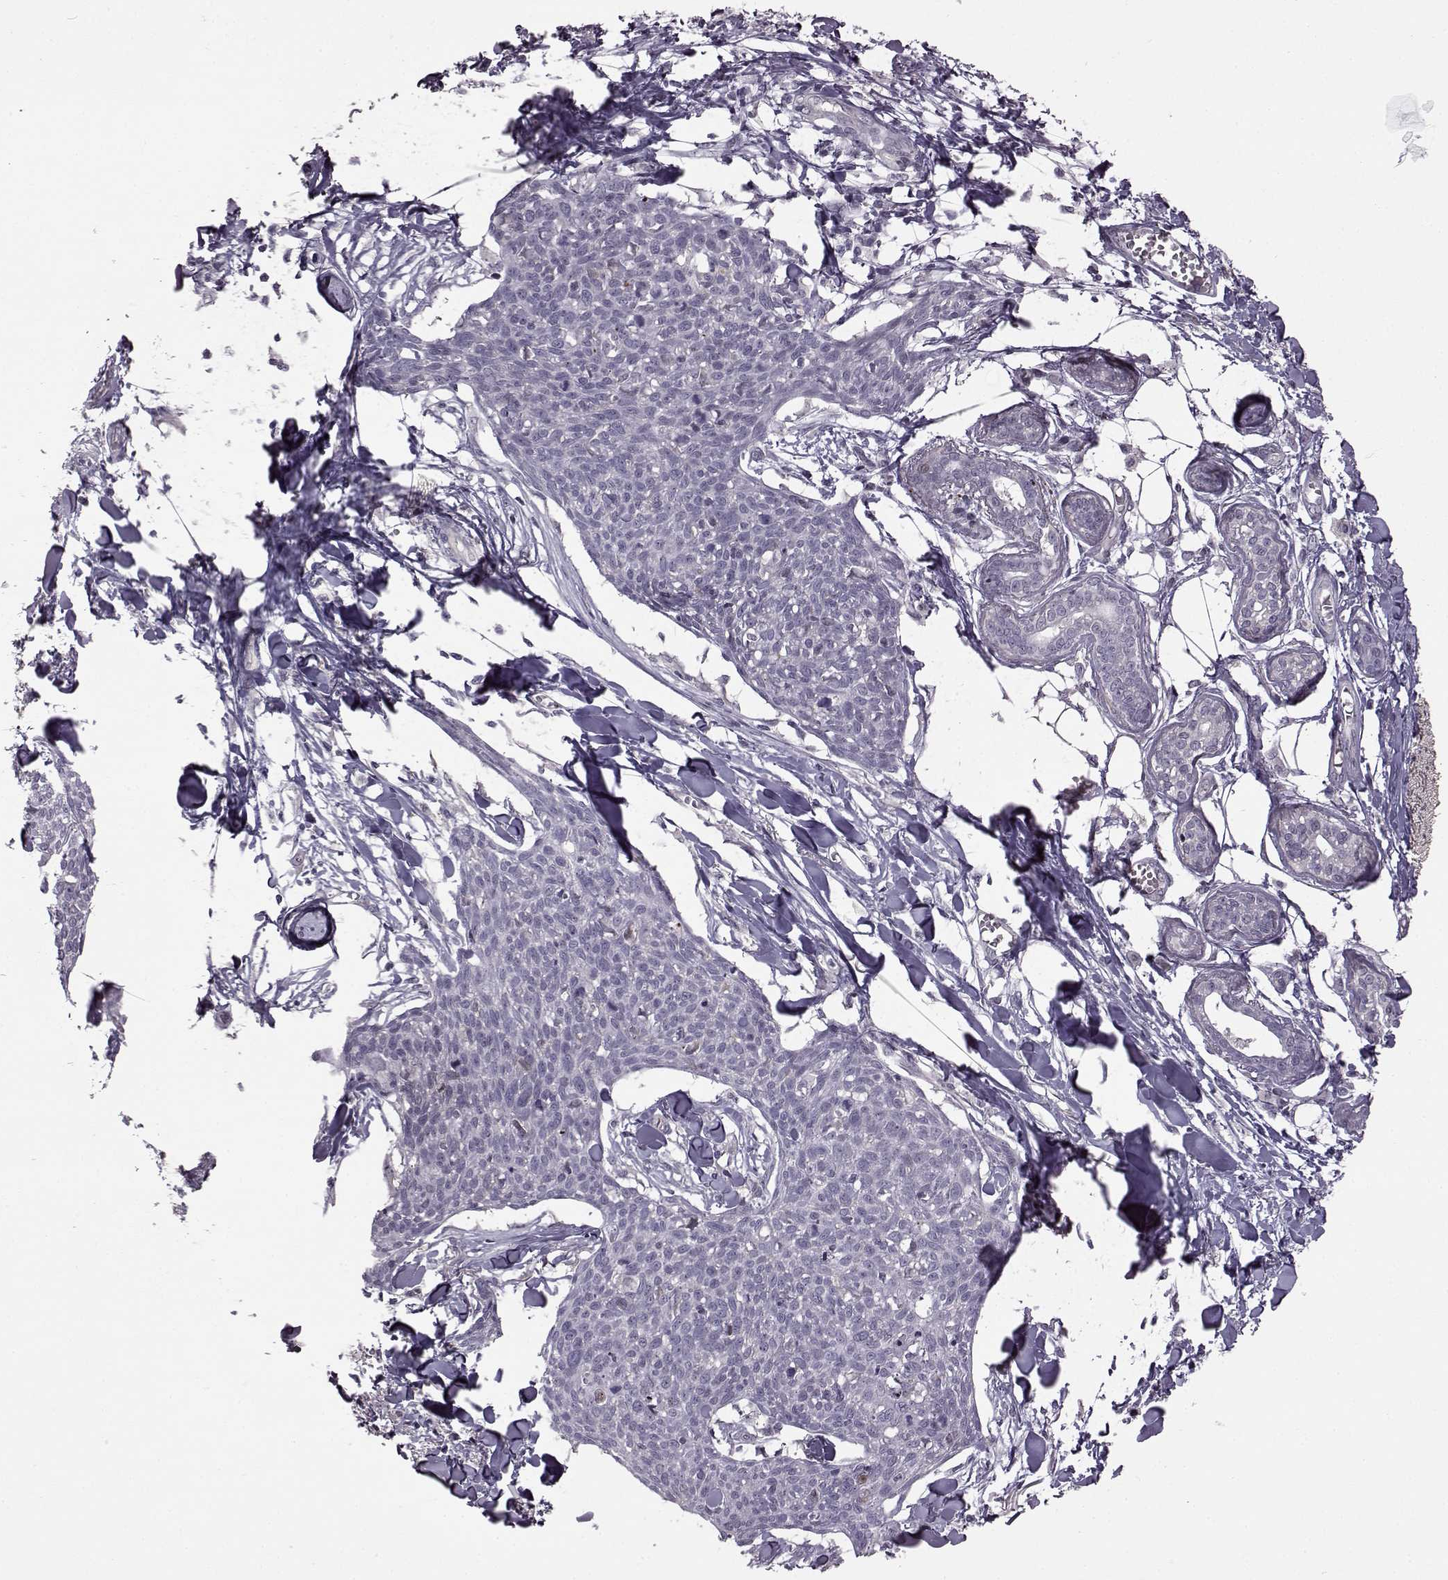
{"staining": {"intensity": "negative", "quantity": "none", "location": "none"}, "tissue": "skin cancer", "cell_type": "Tumor cells", "image_type": "cancer", "snomed": [{"axis": "morphology", "description": "Squamous cell carcinoma, NOS"}, {"axis": "topography", "description": "Skin"}, {"axis": "topography", "description": "Vulva"}], "caption": "Tumor cells are negative for protein expression in human squamous cell carcinoma (skin). (DAB (3,3'-diaminobenzidine) IHC visualized using brightfield microscopy, high magnification).", "gene": "GAL", "patient": {"sex": "female", "age": 75}}